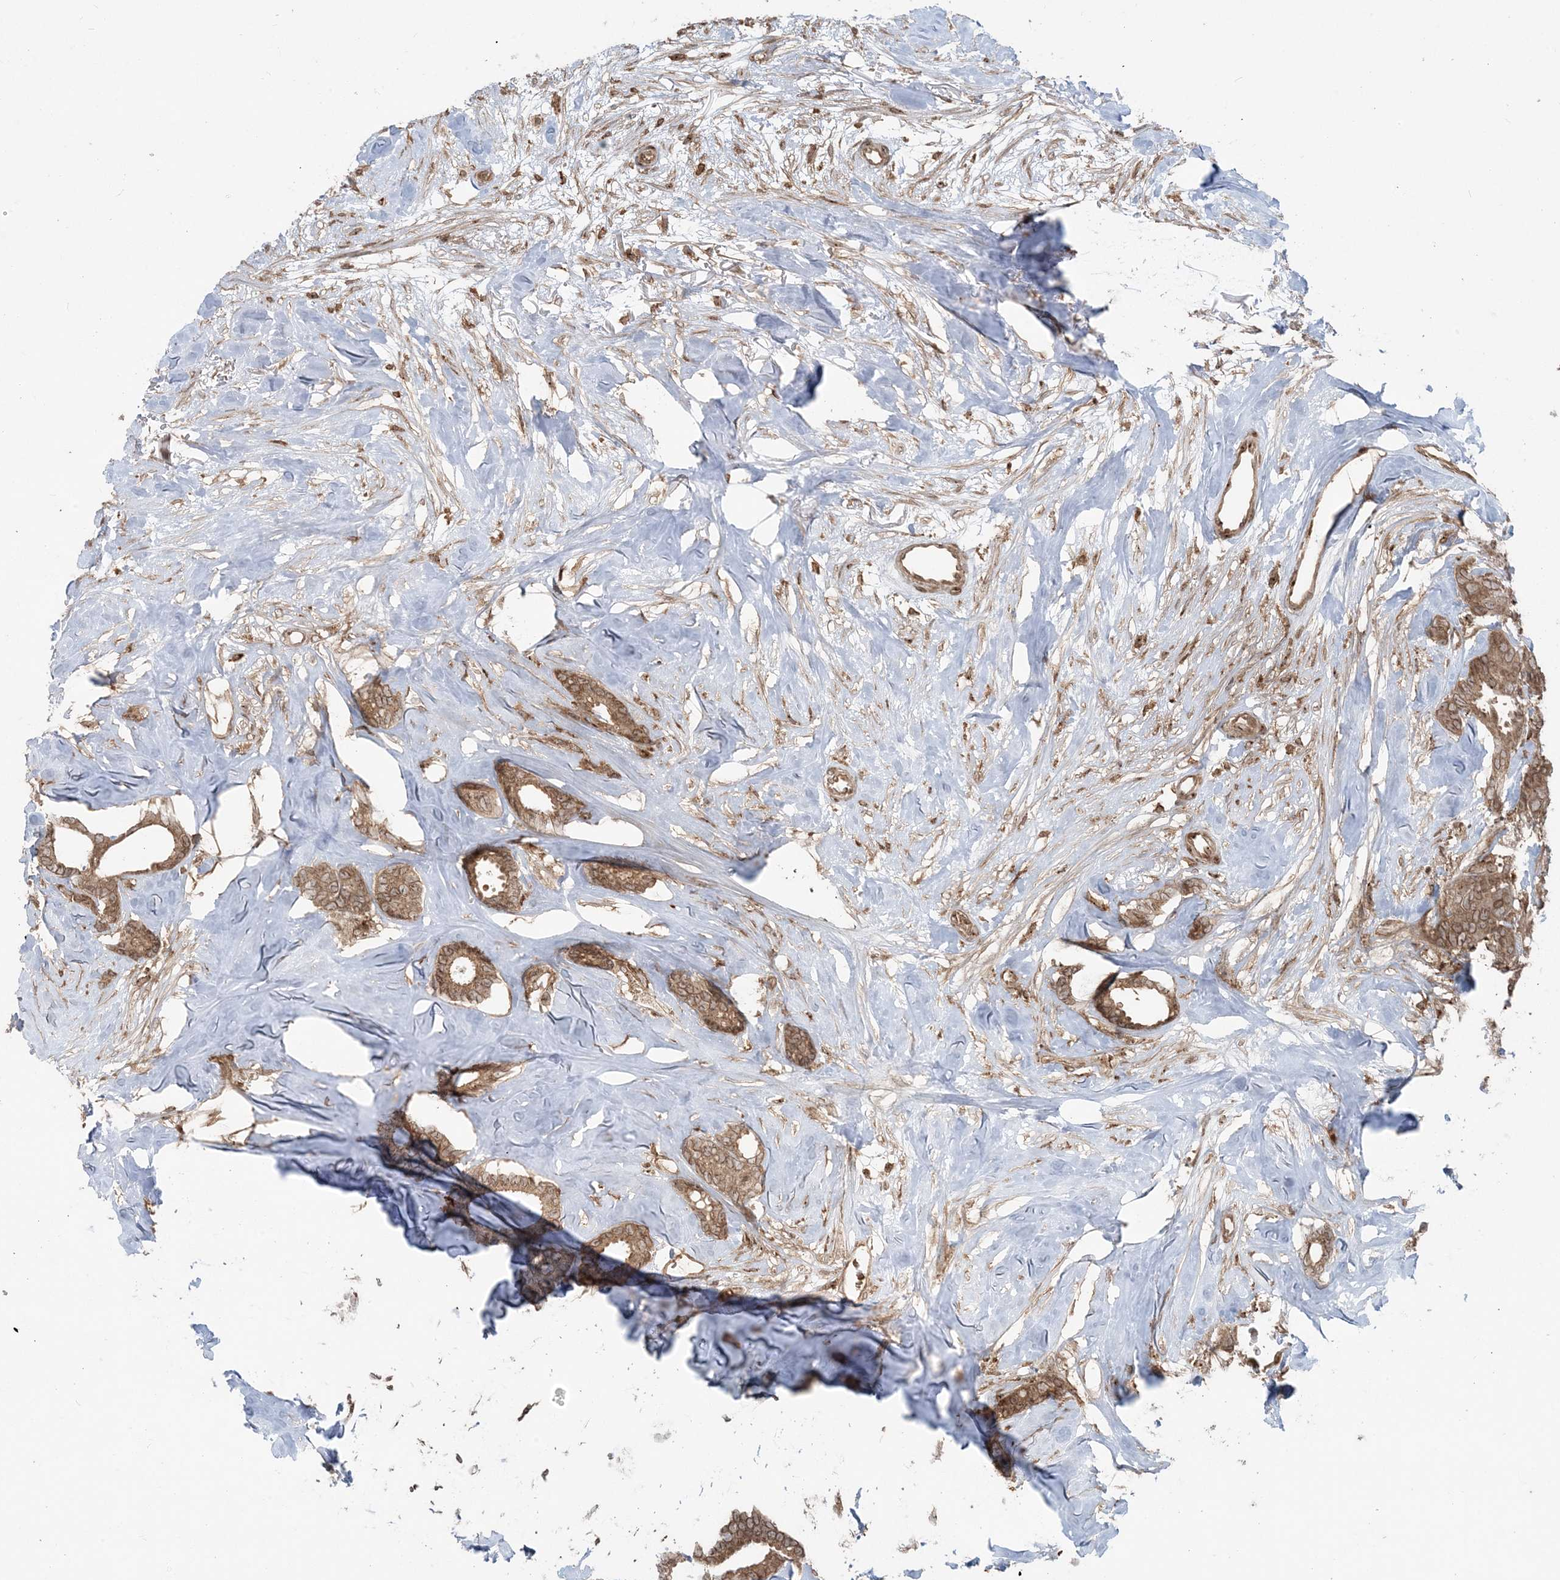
{"staining": {"intensity": "moderate", "quantity": ">75%", "location": "cytoplasmic/membranous"}, "tissue": "breast cancer", "cell_type": "Tumor cells", "image_type": "cancer", "snomed": [{"axis": "morphology", "description": "Duct carcinoma"}, {"axis": "topography", "description": "Breast"}], "caption": "Immunohistochemical staining of human breast cancer (intraductal carcinoma) shows medium levels of moderate cytoplasmic/membranous protein positivity in approximately >75% of tumor cells.", "gene": "DDX19B", "patient": {"sex": "female", "age": 87}}